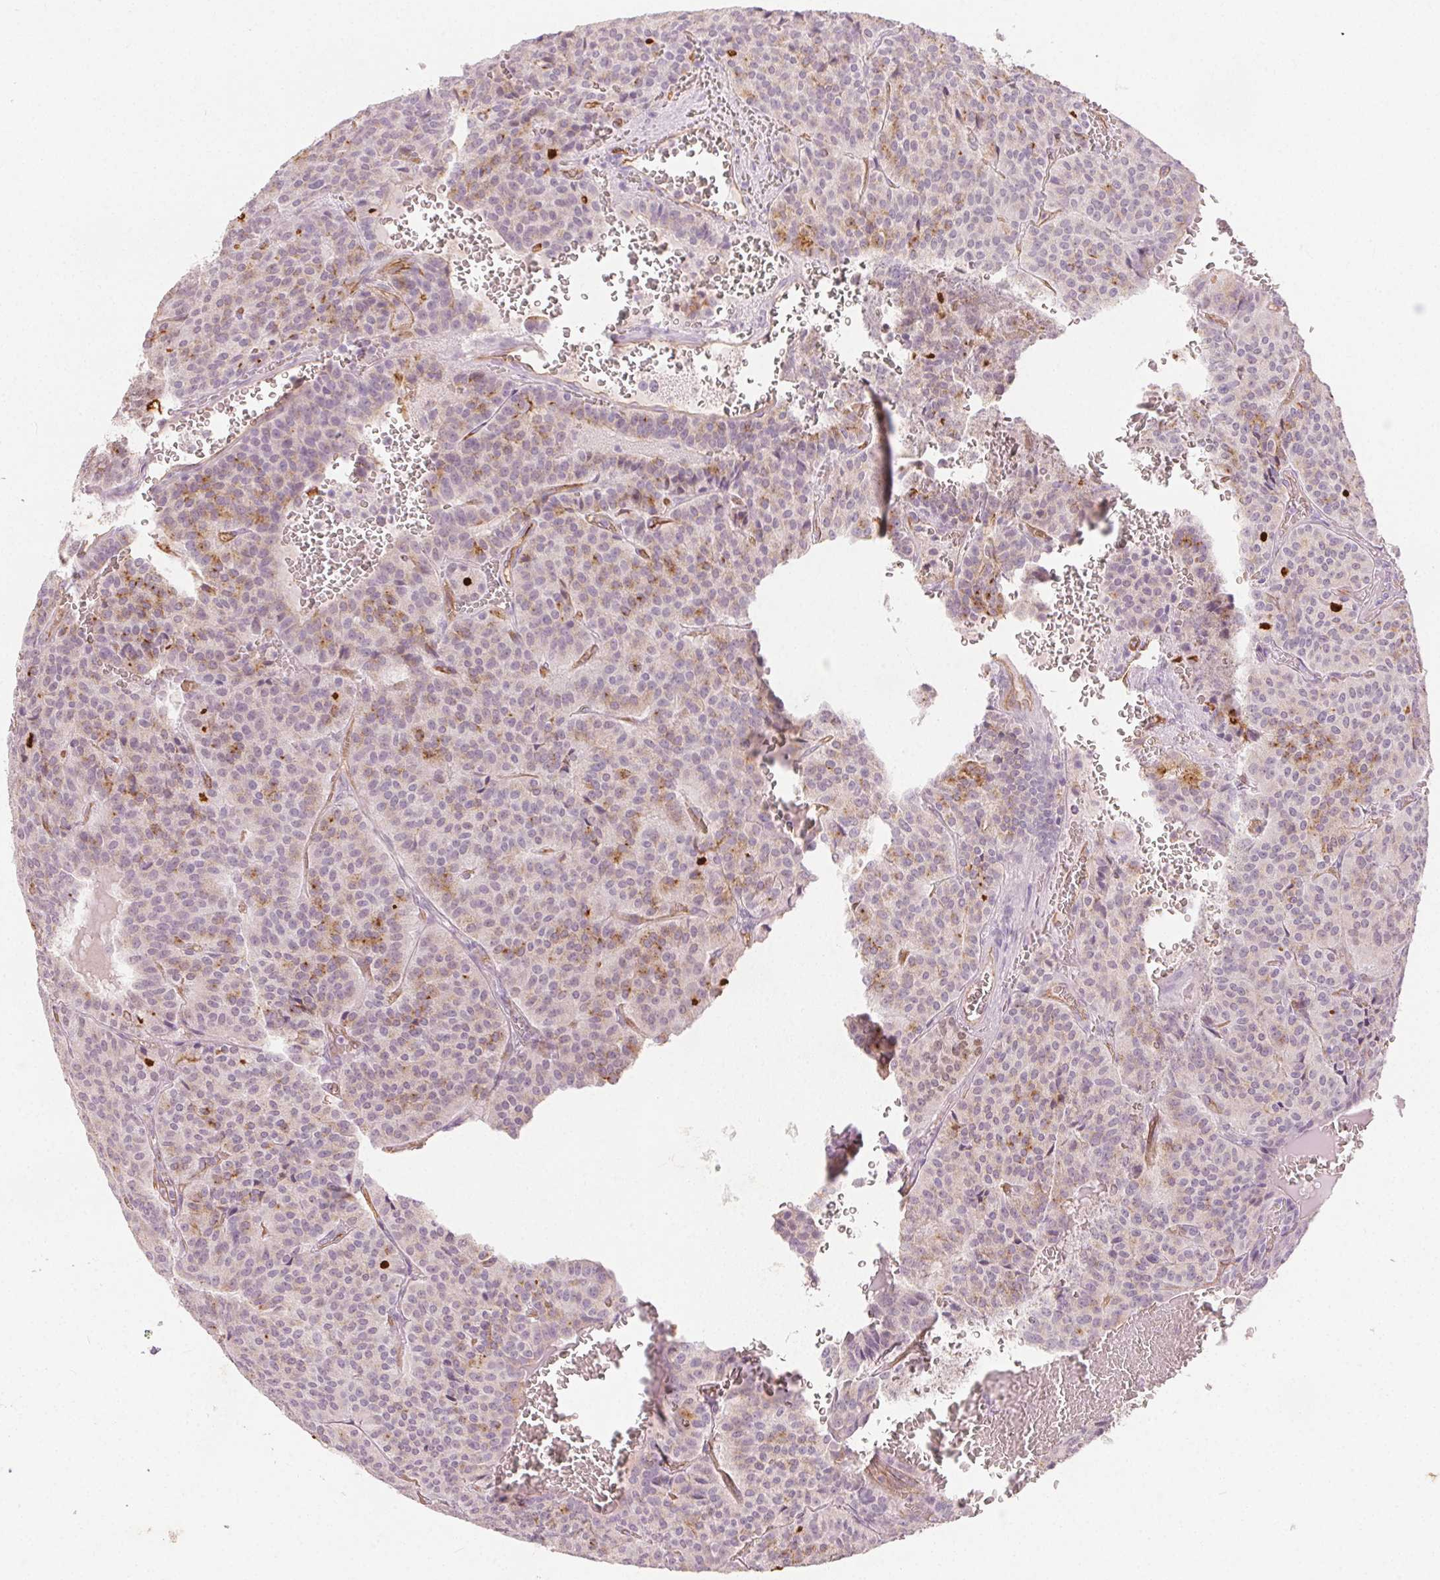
{"staining": {"intensity": "weak", "quantity": "25%-75%", "location": "cytoplasmic/membranous"}, "tissue": "carcinoid", "cell_type": "Tumor cells", "image_type": "cancer", "snomed": [{"axis": "morphology", "description": "Carcinoid, malignant, NOS"}, {"axis": "topography", "description": "Lung"}], "caption": "Immunohistochemistry (IHC) photomicrograph of human carcinoid (malignant) stained for a protein (brown), which reveals low levels of weak cytoplasmic/membranous staining in approximately 25%-75% of tumor cells.", "gene": "PODXL", "patient": {"sex": "male", "age": 70}}